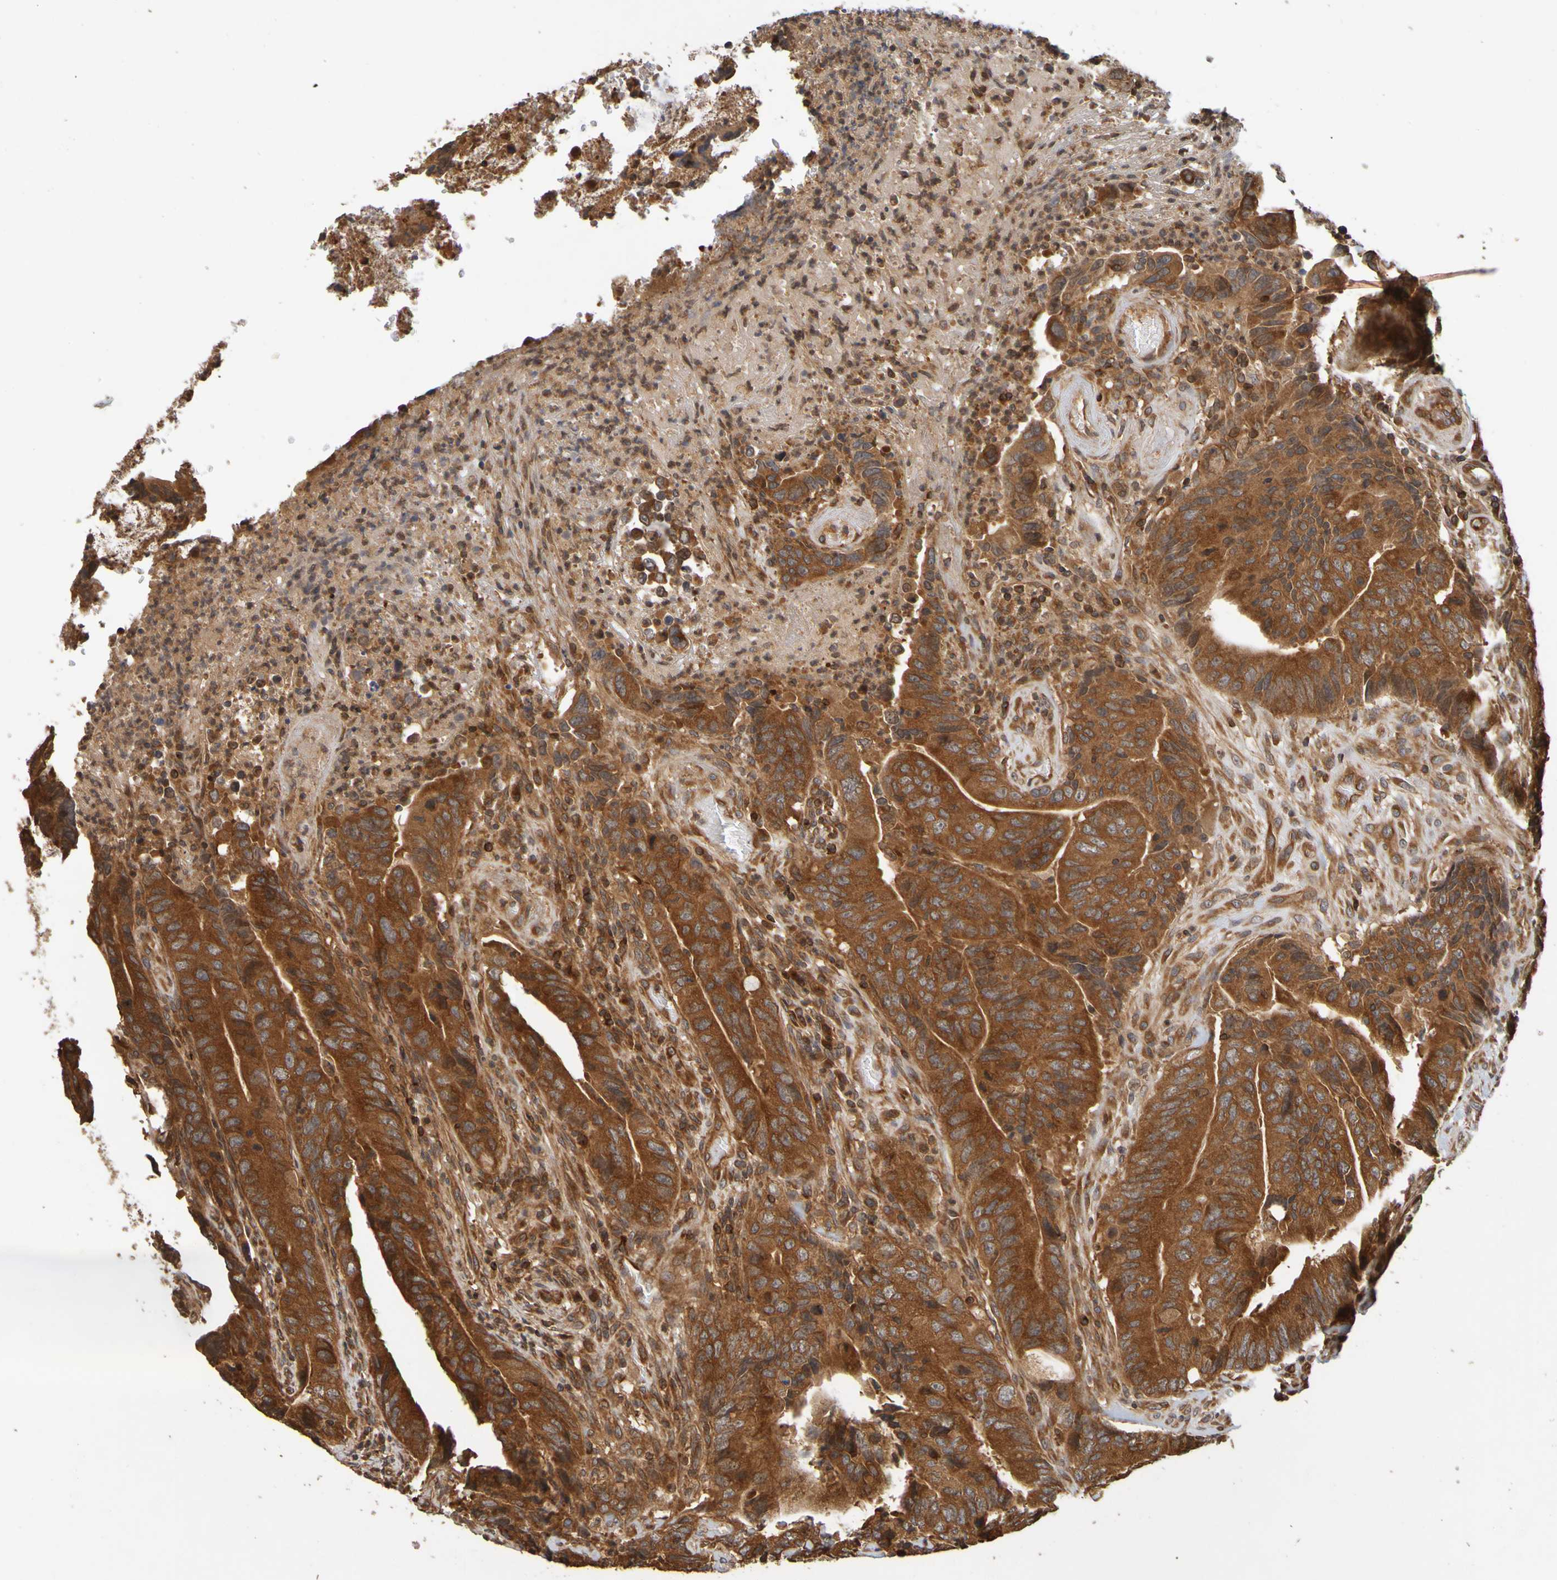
{"staining": {"intensity": "strong", "quantity": ">75%", "location": "cytoplasmic/membranous"}, "tissue": "colorectal cancer", "cell_type": "Tumor cells", "image_type": "cancer", "snomed": [{"axis": "morphology", "description": "Normal tissue, NOS"}, {"axis": "morphology", "description": "Adenocarcinoma, NOS"}, {"axis": "topography", "description": "Colon"}], "caption": "This is a micrograph of immunohistochemistry staining of colorectal cancer (adenocarcinoma), which shows strong positivity in the cytoplasmic/membranous of tumor cells.", "gene": "OCRL", "patient": {"sex": "male", "age": 56}}